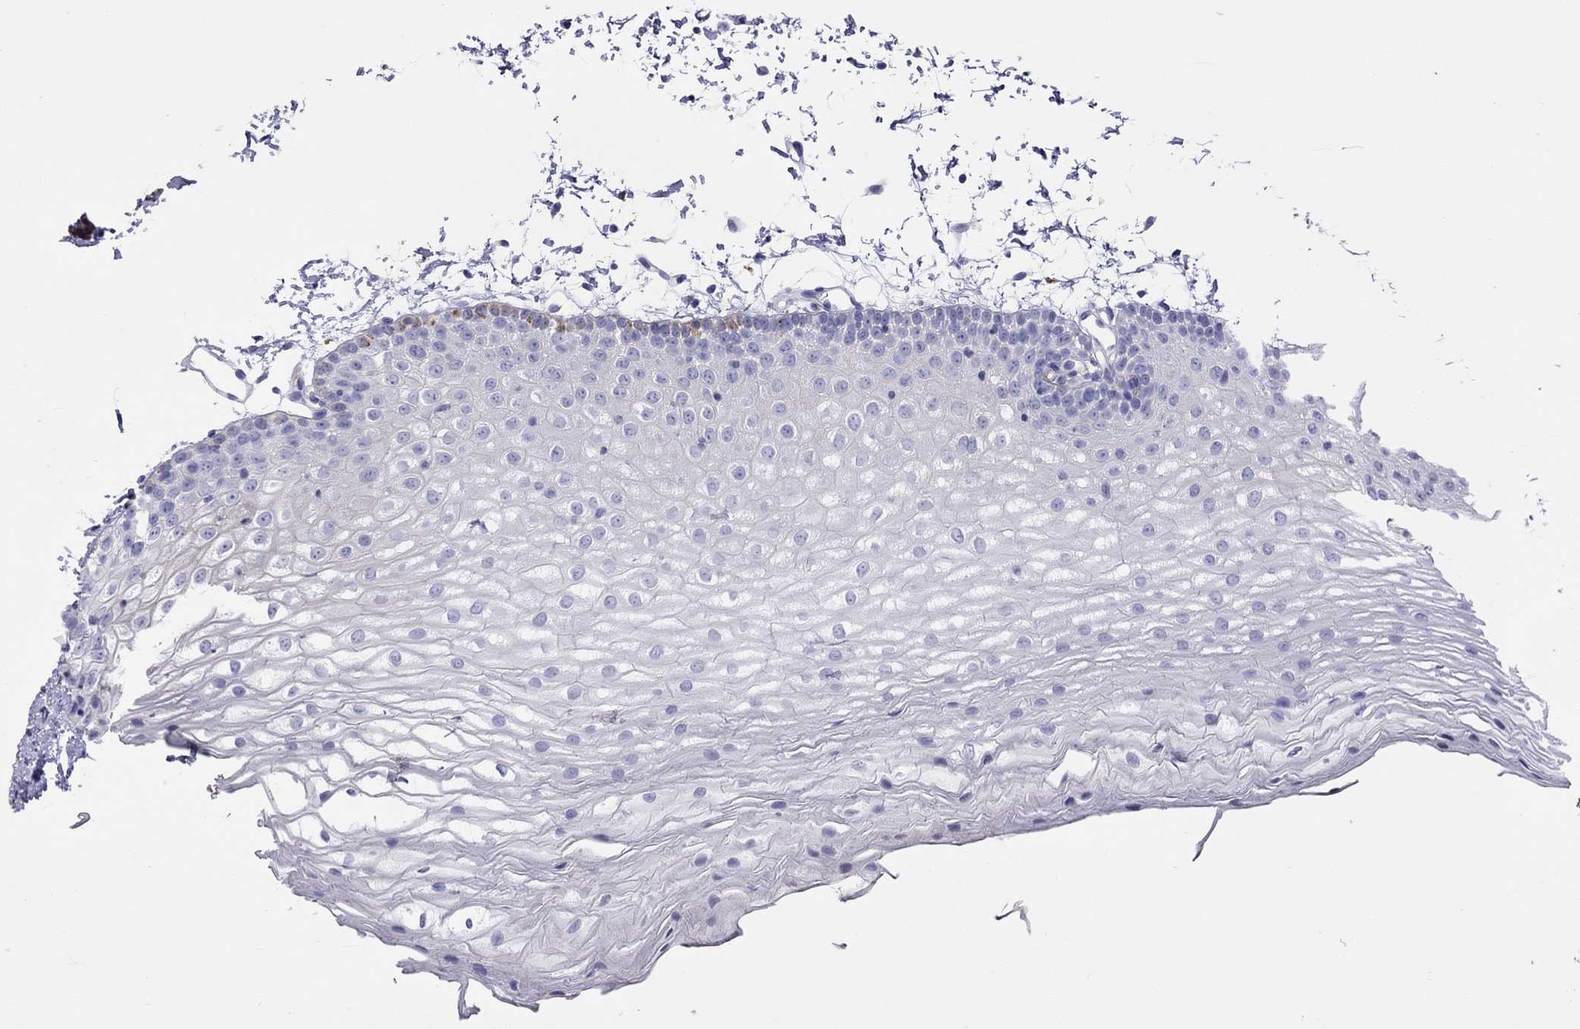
{"staining": {"intensity": "negative", "quantity": "none", "location": "none"}, "tissue": "oral mucosa", "cell_type": "Squamous epithelial cells", "image_type": "normal", "snomed": [{"axis": "morphology", "description": "Normal tissue, NOS"}, {"axis": "topography", "description": "Oral tissue"}], "caption": "DAB immunohistochemical staining of benign human oral mucosa displays no significant expression in squamous epithelial cells.", "gene": "SERPINA3", "patient": {"sex": "male", "age": 72}}